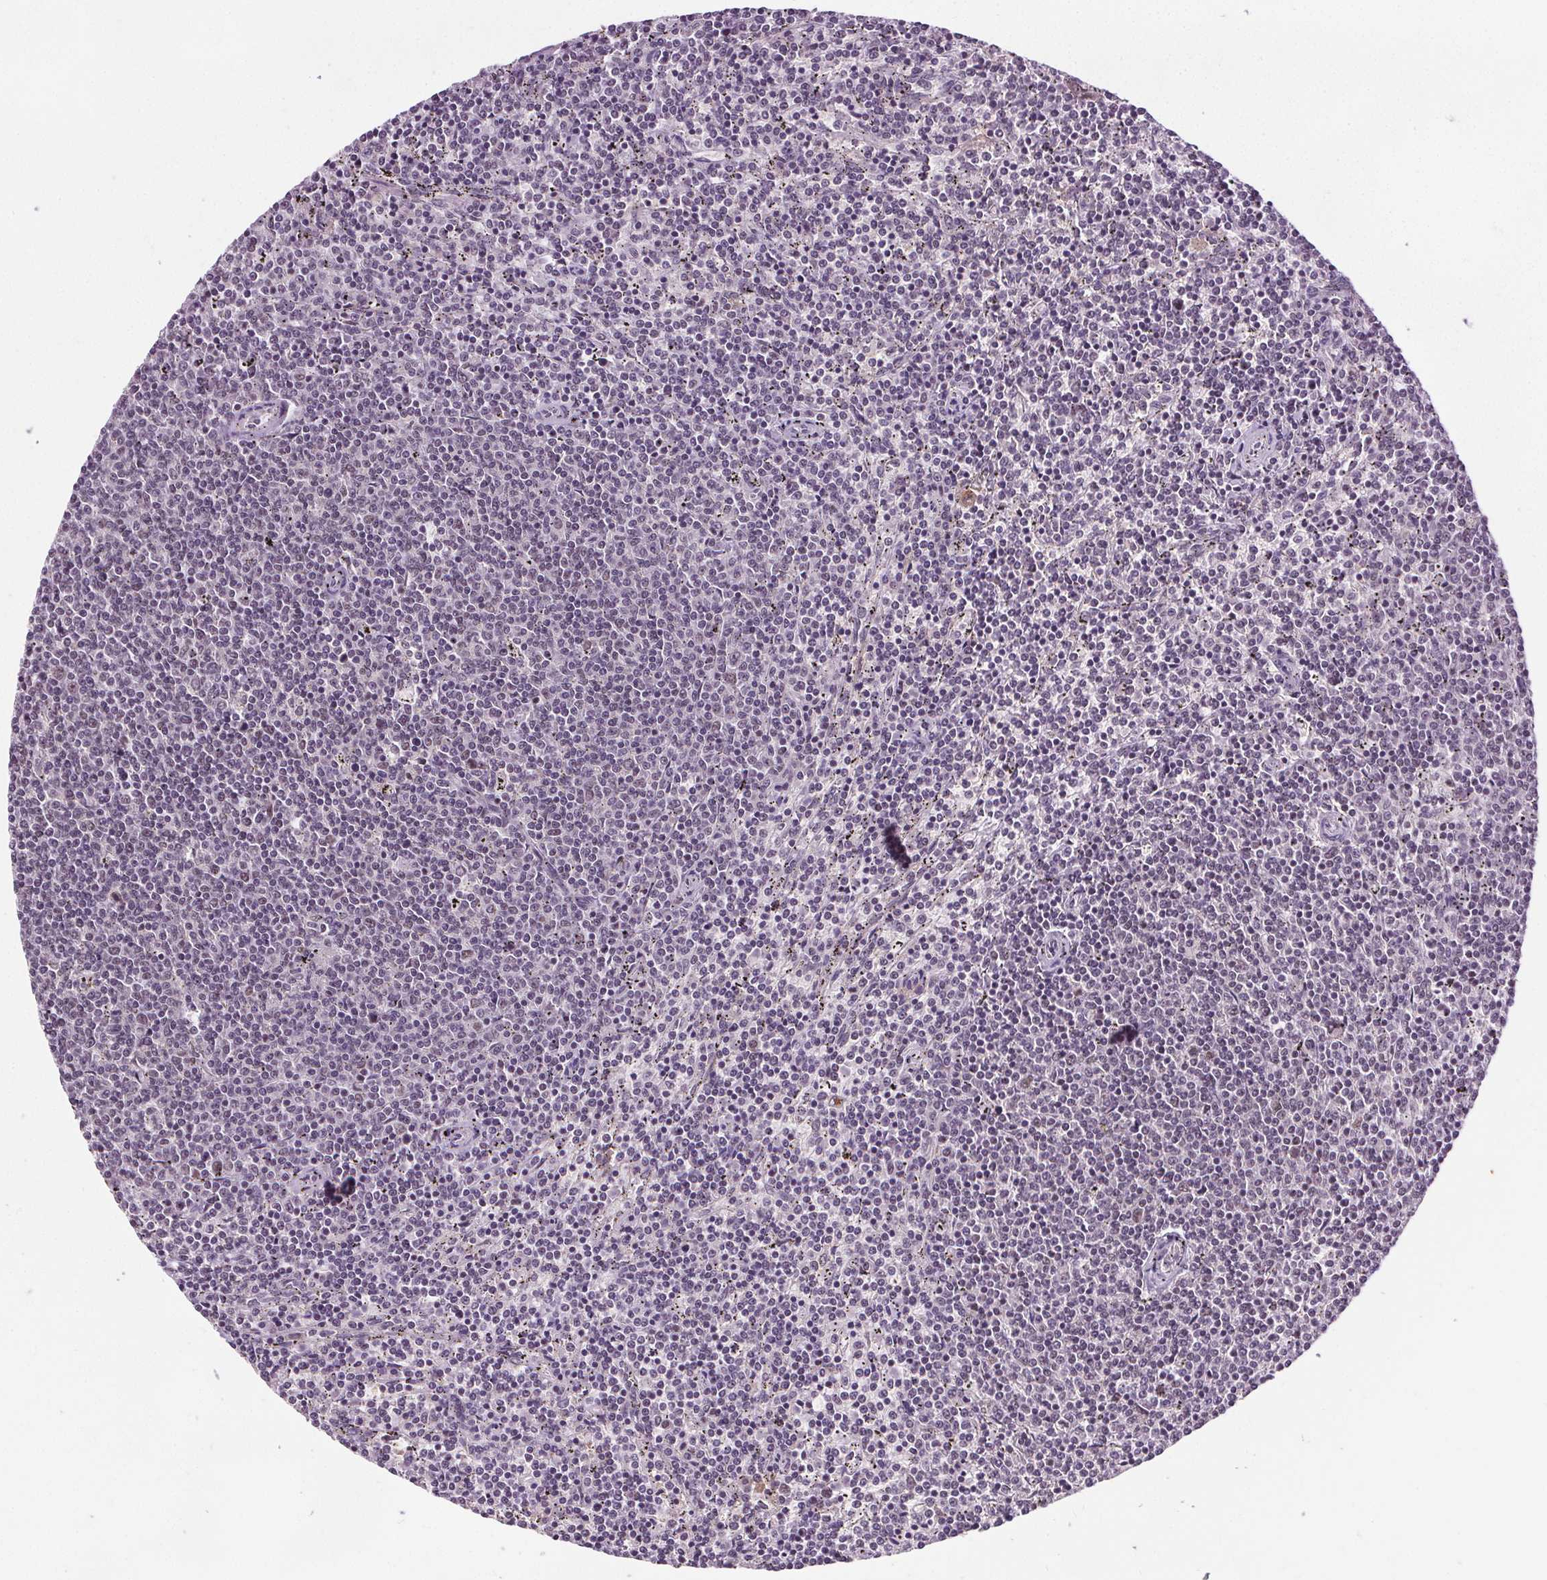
{"staining": {"intensity": "weak", "quantity": "<25%", "location": "nuclear"}, "tissue": "lymphoma", "cell_type": "Tumor cells", "image_type": "cancer", "snomed": [{"axis": "morphology", "description": "Malignant lymphoma, non-Hodgkin's type, Low grade"}, {"axis": "topography", "description": "Spleen"}], "caption": "Lymphoma stained for a protein using immunohistochemistry (IHC) displays no staining tumor cells.", "gene": "MED6", "patient": {"sex": "female", "age": 50}}